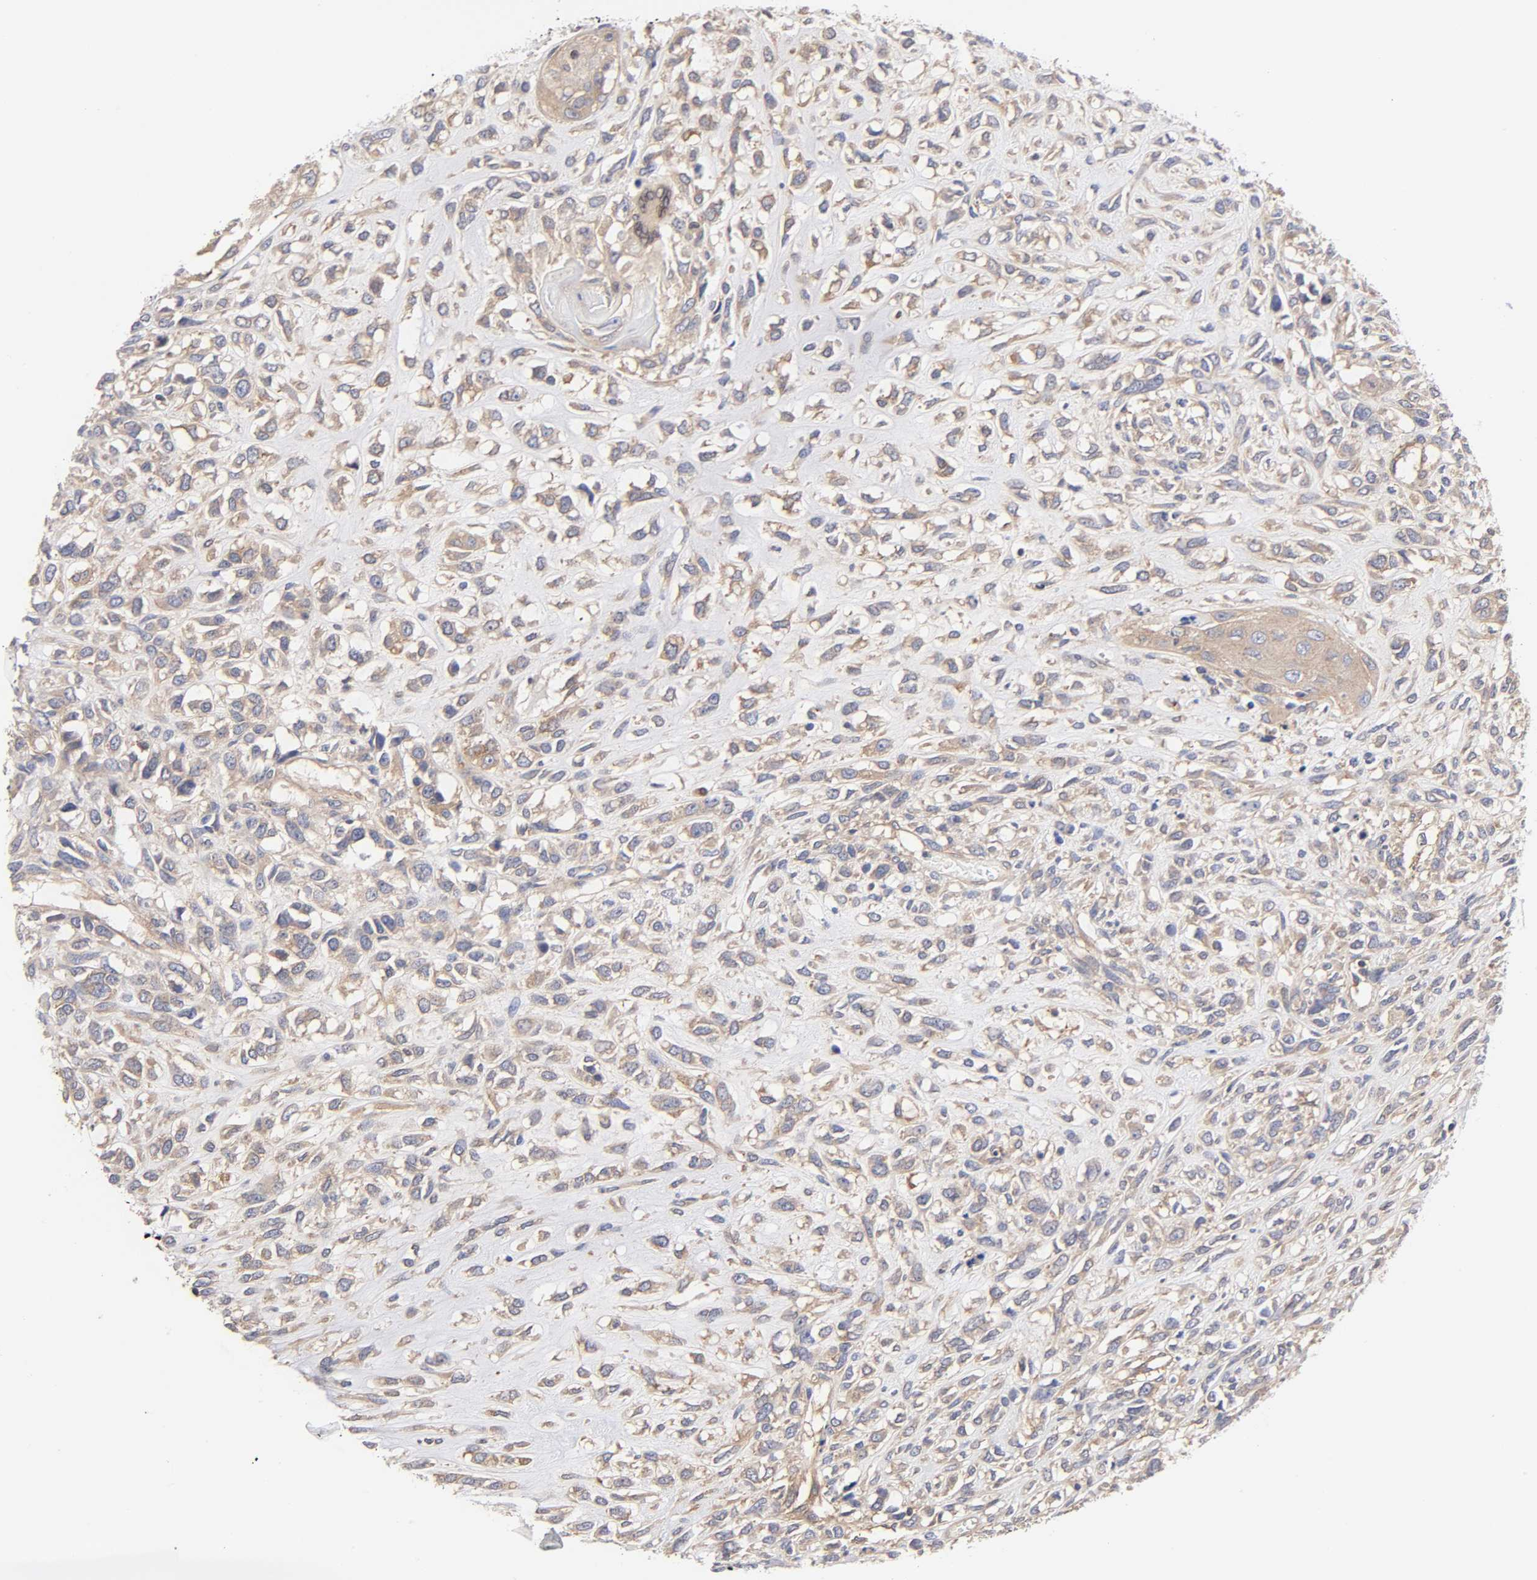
{"staining": {"intensity": "weak", "quantity": ">75%", "location": "cytoplasmic/membranous"}, "tissue": "head and neck cancer", "cell_type": "Tumor cells", "image_type": "cancer", "snomed": [{"axis": "morphology", "description": "Necrosis, NOS"}, {"axis": "morphology", "description": "Neoplasm, malignant, NOS"}, {"axis": "topography", "description": "Salivary gland"}, {"axis": "topography", "description": "Head-Neck"}], "caption": "Brown immunohistochemical staining in human head and neck malignant neoplasm demonstrates weak cytoplasmic/membranous expression in about >75% of tumor cells.", "gene": "STRN3", "patient": {"sex": "male", "age": 43}}